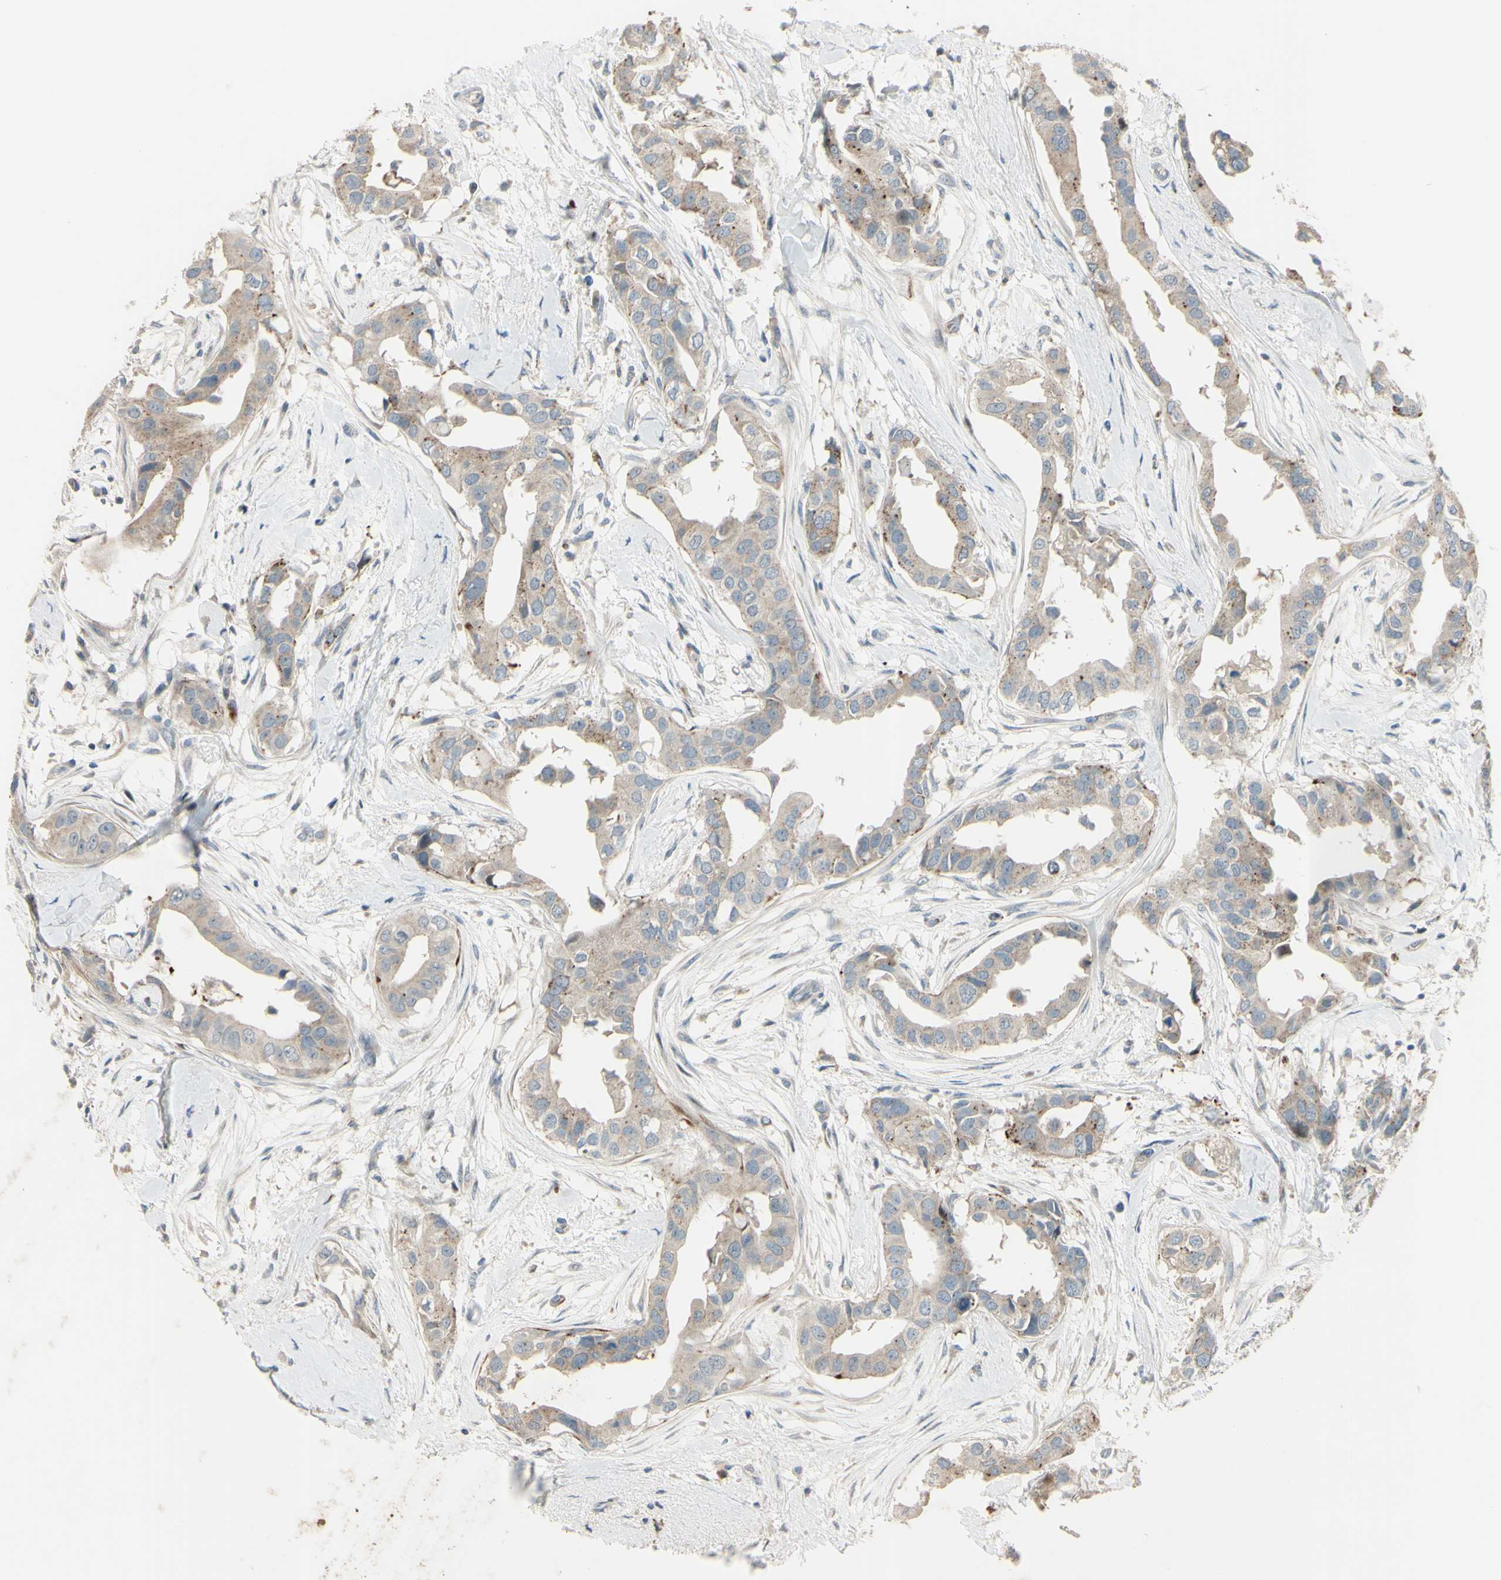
{"staining": {"intensity": "weak", "quantity": "25%-75%", "location": "cytoplasmic/membranous"}, "tissue": "breast cancer", "cell_type": "Tumor cells", "image_type": "cancer", "snomed": [{"axis": "morphology", "description": "Duct carcinoma"}, {"axis": "topography", "description": "Breast"}], "caption": "Protein staining of breast cancer (invasive ductal carcinoma) tissue shows weak cytoplasmic/membranous staining in about 25%-75% of tumor cells.", "gene": "NDFIP1", "patient": {"sex": "female", "age": 40}}